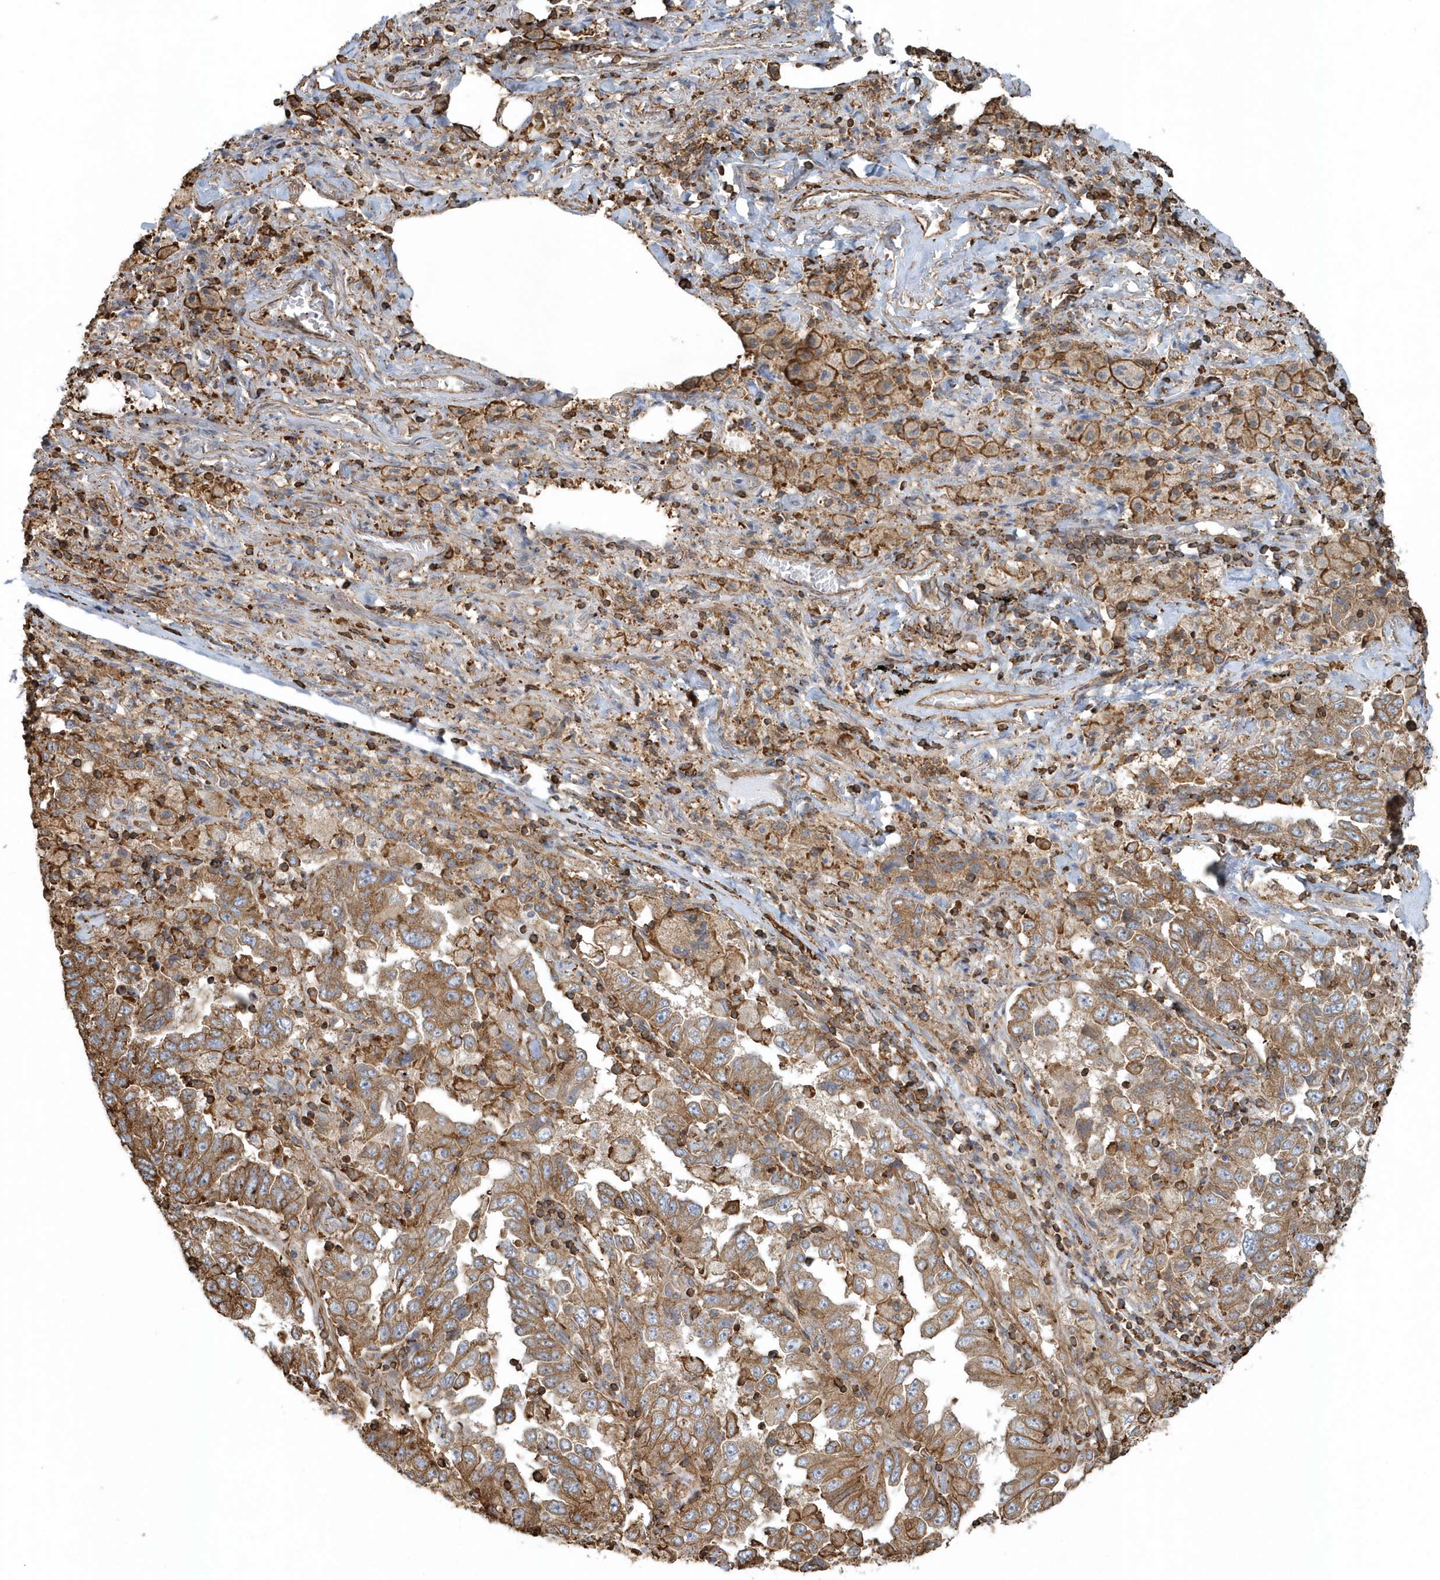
{"staining": {"intensity": "moderate", "quantity": ">75%", "location": "cytoplasmic/membranous"}, "tissue": "lung cancer", "cell_type": "Tumor cells", "image_type": "cancer", "snomed": [{"axis": "morphology", "description": "Adenocarcinoma, NOS"}, {"axis": "topography", "description": "Lung"}], "caption": "Immunohistochemistry image of neoplastic tissue: human lung cancer stained using immunohistochemistry displays medium levels of moderate protein expression localized specifically in the cytoplasmic/membranous of tumor cells, appearing as a cytoplasmic/membranous brown color.", "gene": "MMUT", "patient": {"sex": "female", "age": 51}}